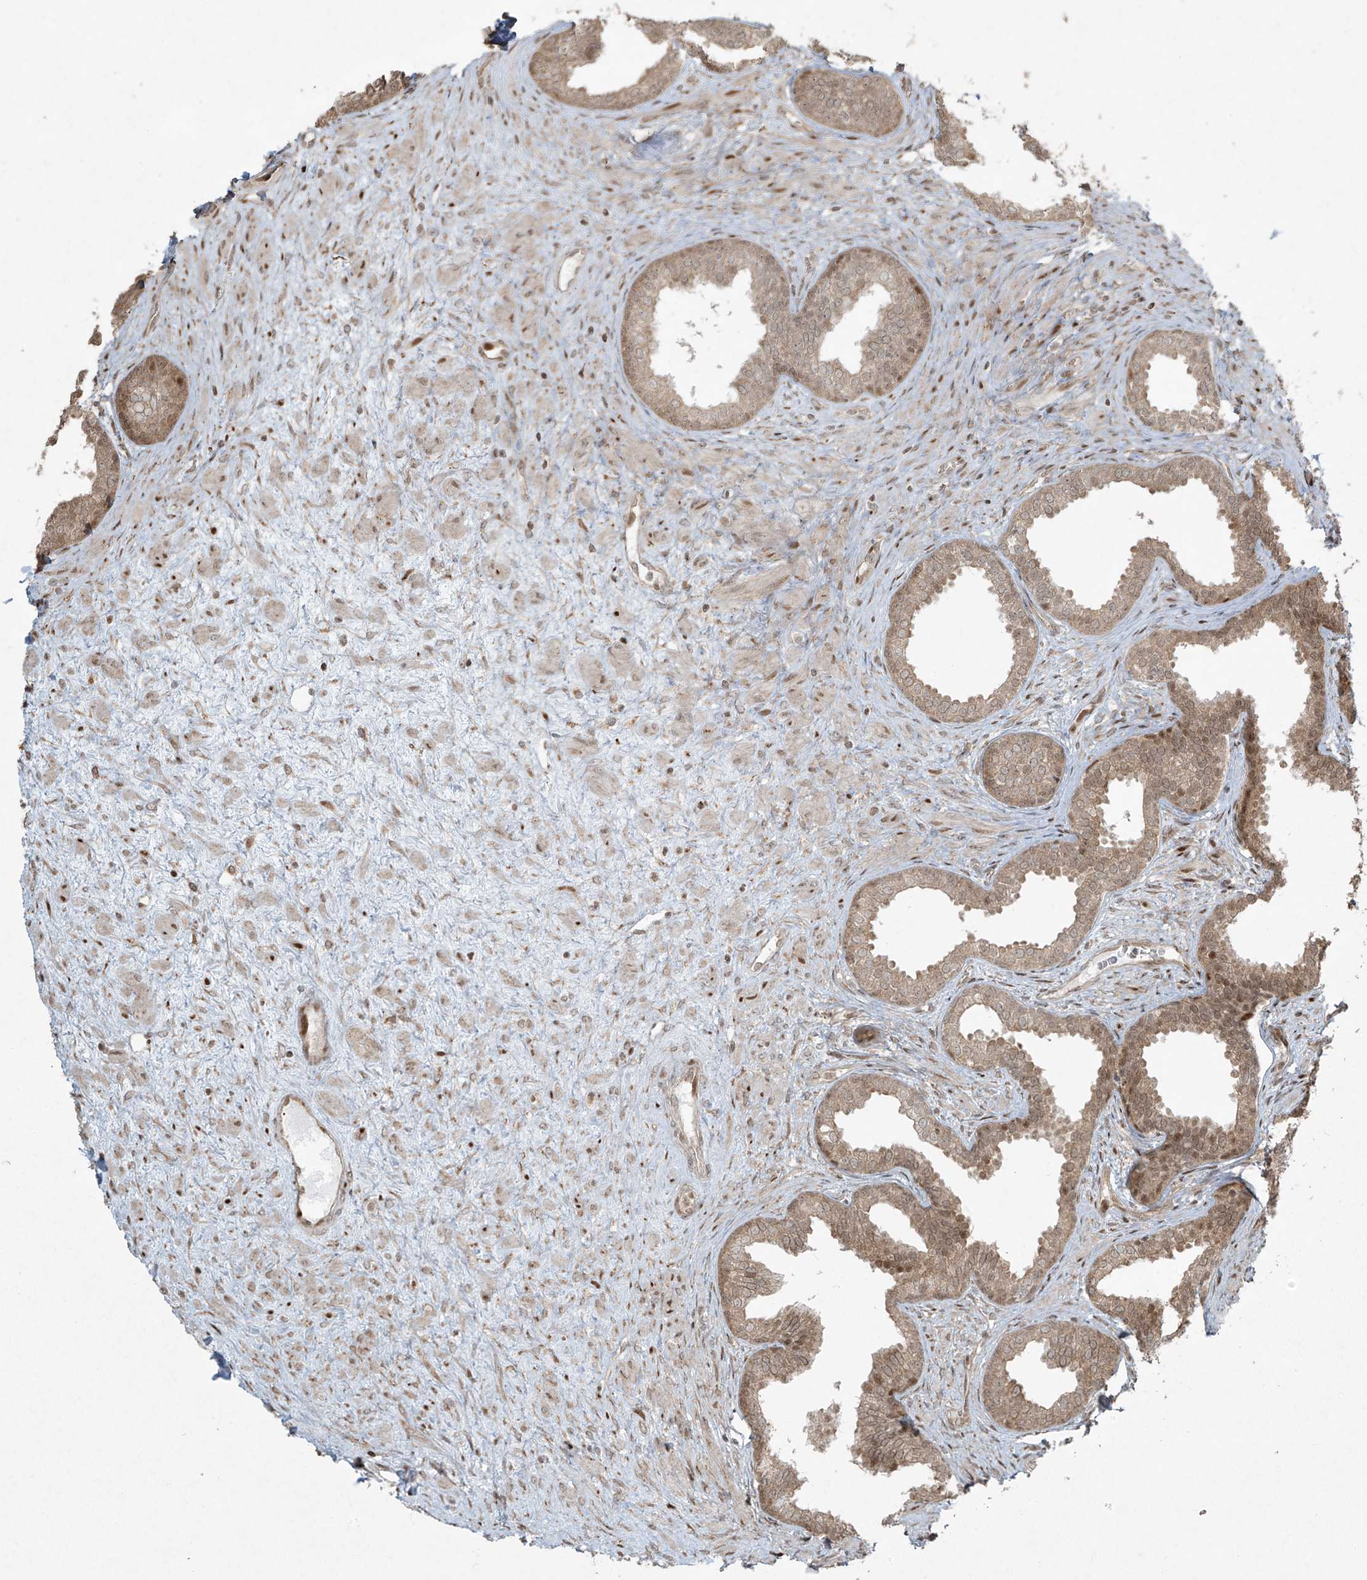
{"staining": {"intensity": "moderate", "quantity": "25%-75%", "location": "cytoplasmic/membranous,nuclear"}, "tissue": "prostate", "cell_type": "Glandular cells", "image_type": "normal", "snomed": [{"axis": "morphology", "description": "Normal tissue, NOS"}, {"axis": "topography", "description": "Prostate"}], "caption": "An image of prostate stained for a protein demonstrates moderate cytoplasmic/membranous,nuclear brown staining in glandular cells.", "gene": "TTC22", "patient": {"sex": "male", "age": 76}}